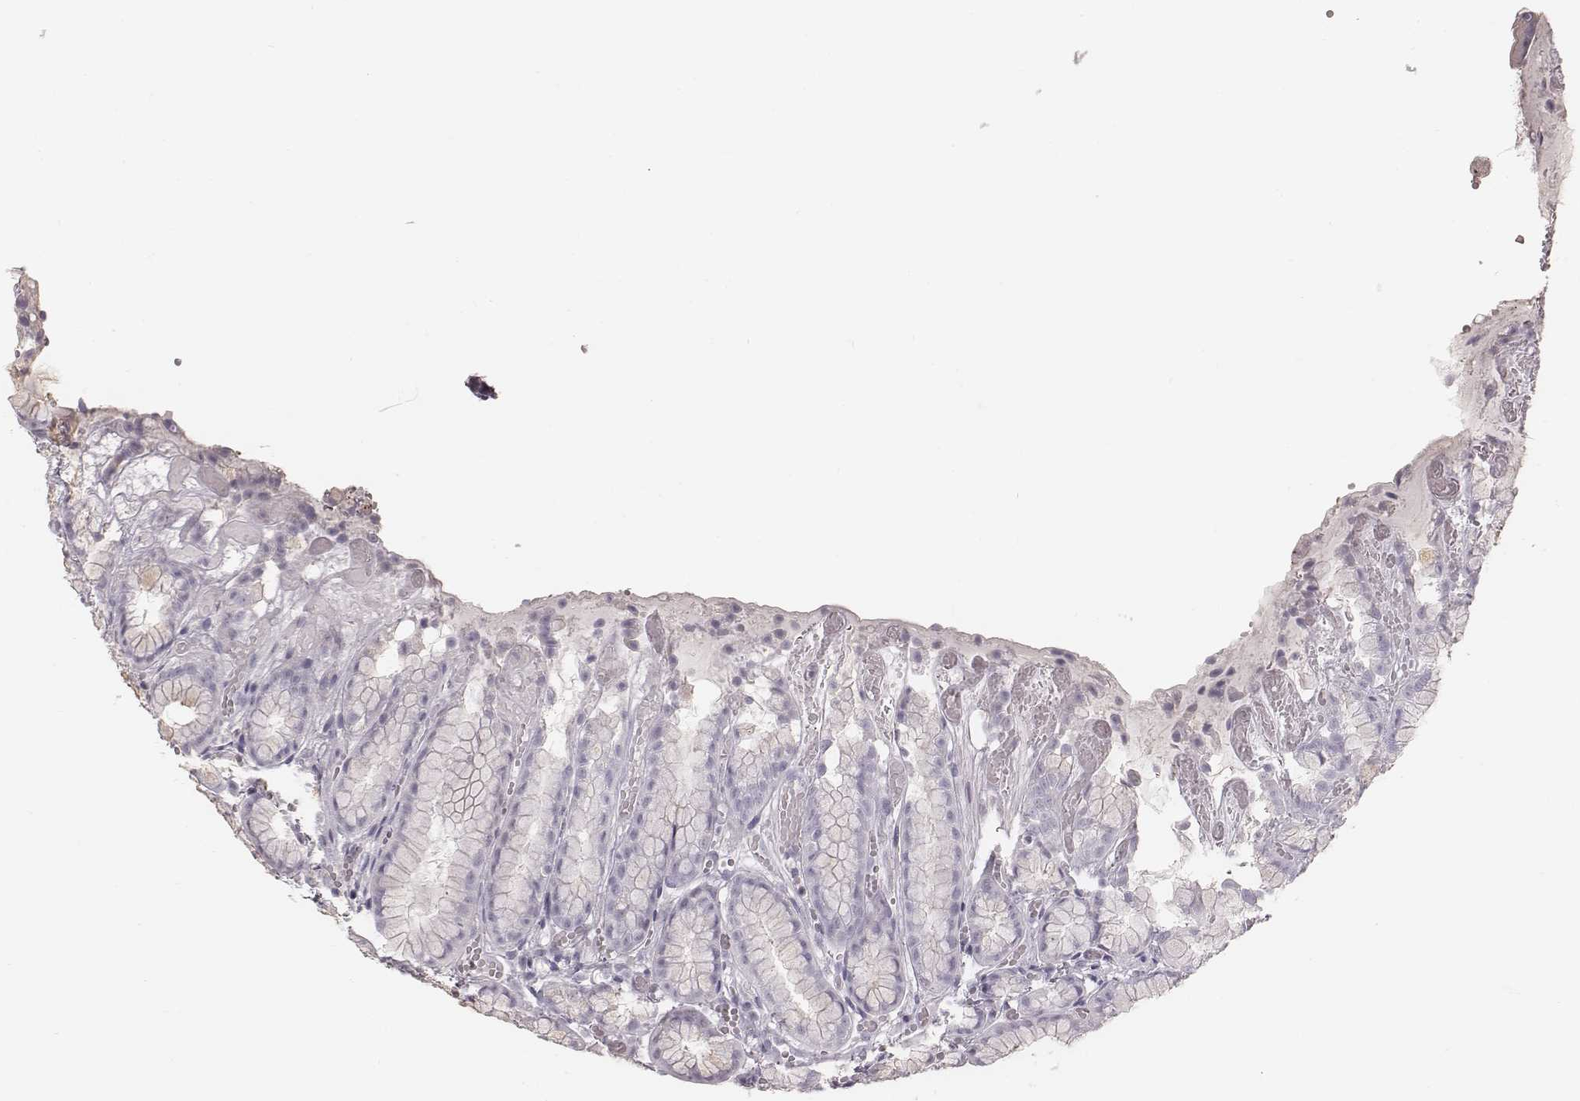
{"staining": {"intensity": "weak", "quantity": "<25%", "location": "cytoplasmic/membranous"}, "tissue": "stomach", "cell_type": "Glandular cells", "image_type": "normal", "snomed": [{"axis": "morphology", "description": "Normal tissue, NOS"}, {"axis": "topography", "description": "Stomach"}], "caption": "Immunohistochemistry of normal human stomach shows no staining in glandular cells.", "gene": "S100Z", "patient": {"sex": "male", "age": 70}}